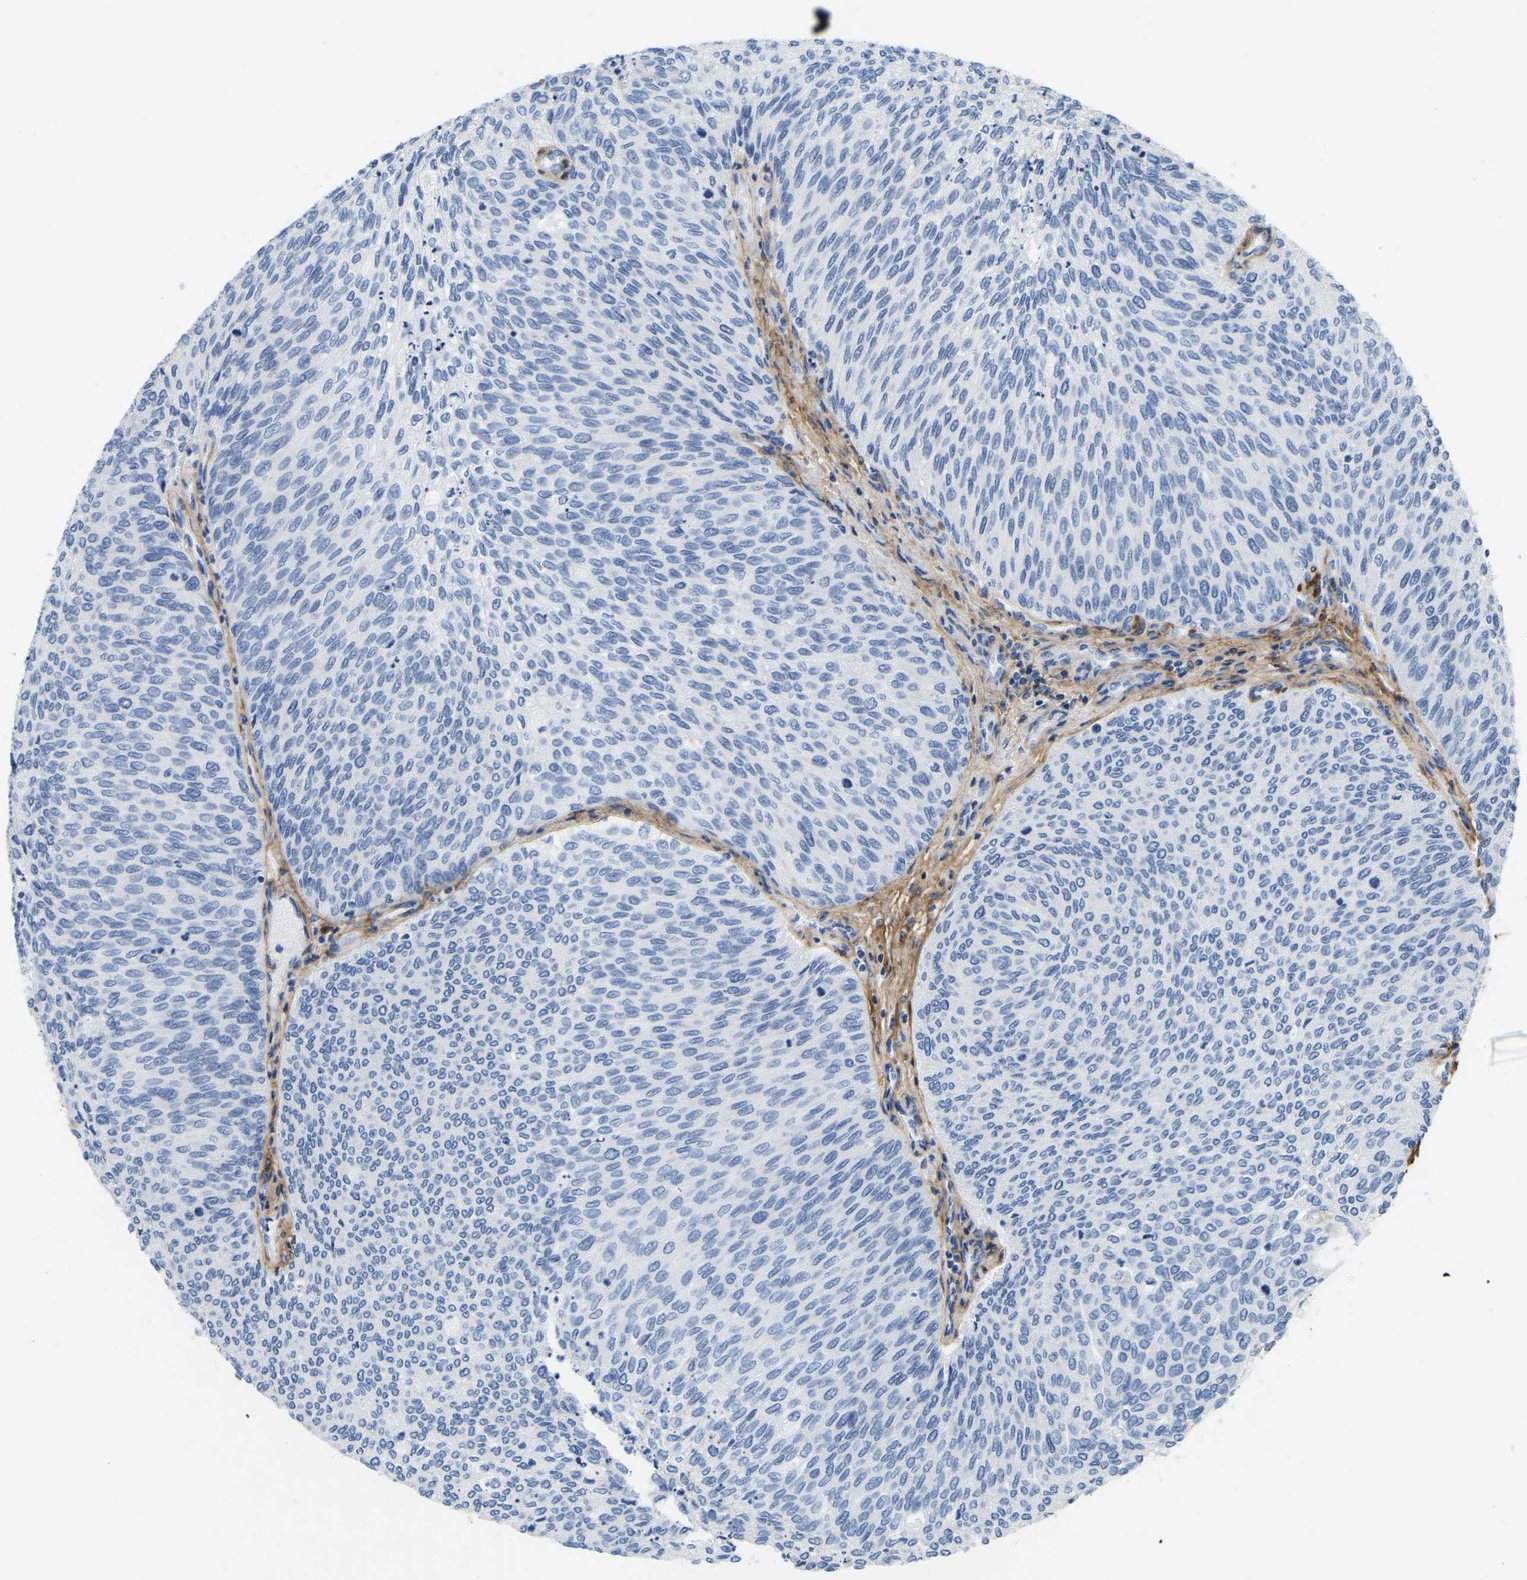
{"staining": {"intensity": "negative", "quantity": "none", "location": "none"}, "tissue": "urothelial cancer", "cell_type": "Tumor cells", "image_type": "cancer", "snomed": [{"axis": "morphology", "description": "Urothelial carcinoma, Low grade"}, {"axis": "topography", "description": "Urinary bladder"}], "caption": "Tumor cells are negative for brown protein staining in urothelial carcinoma (low-grade).", "gene": "COL6A1", "patient": {"sex": "female", "age": 79}}